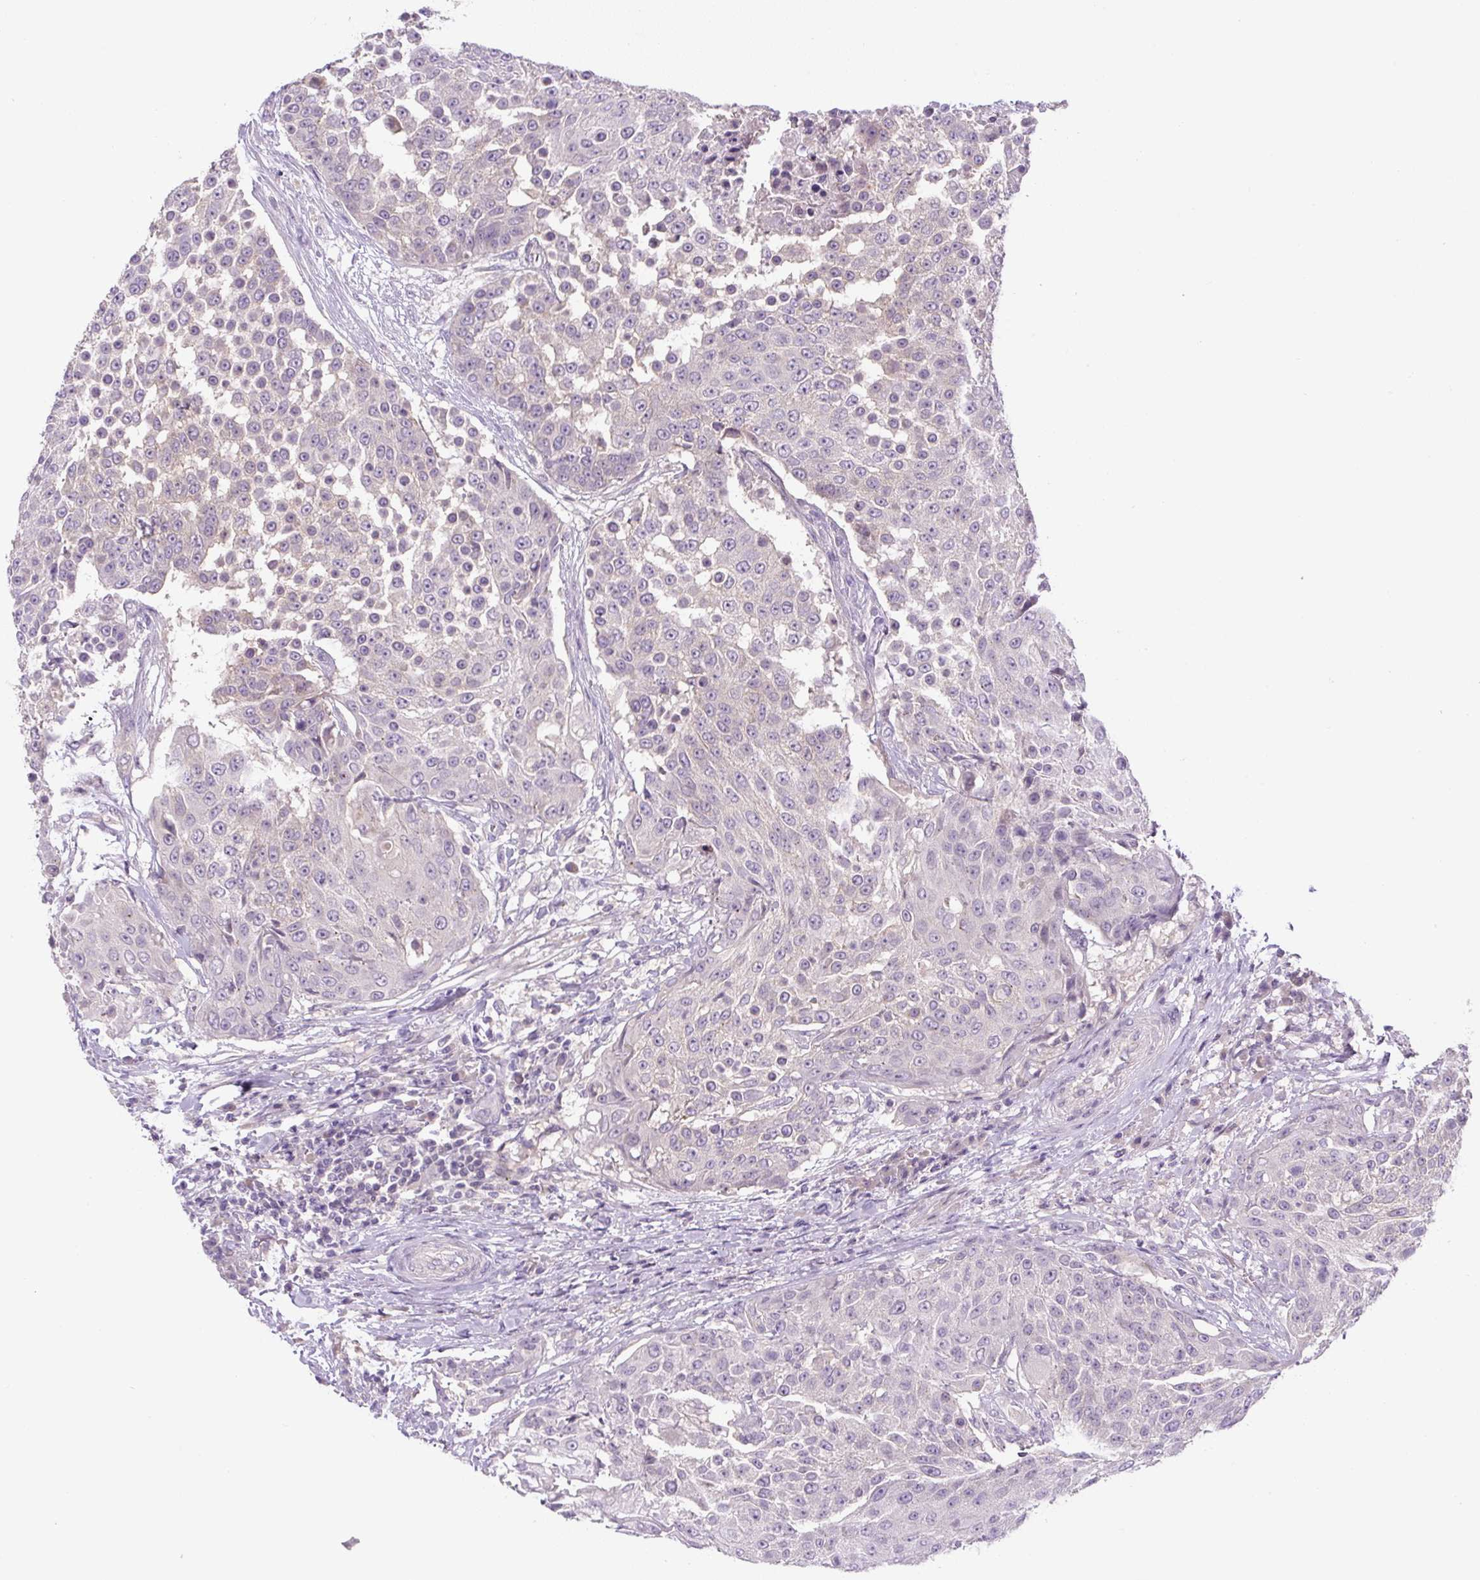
{"staining": {"intensity": "negative", "quantity": "none", "location": "none"}, "tissue": "urothelial cancer", "cell_type": "Tumor cells", "image_type": "cancer", "snomed": [{"axis": "morphology", "description": "Urothelial carcinoma, High grade"}, {"axis": "topography", "description": "Urinary bladder"}], "caption": "Immunohistochemical staining of human urothelial carcinoma (high-grade) displays no significant expression in tumor cells. (DAB (3,3'-diaminobenzidine) IHC with hematoxylin counter stain).", "gene": "UBL3", "patient": {"sex": "female", "age": 63}}